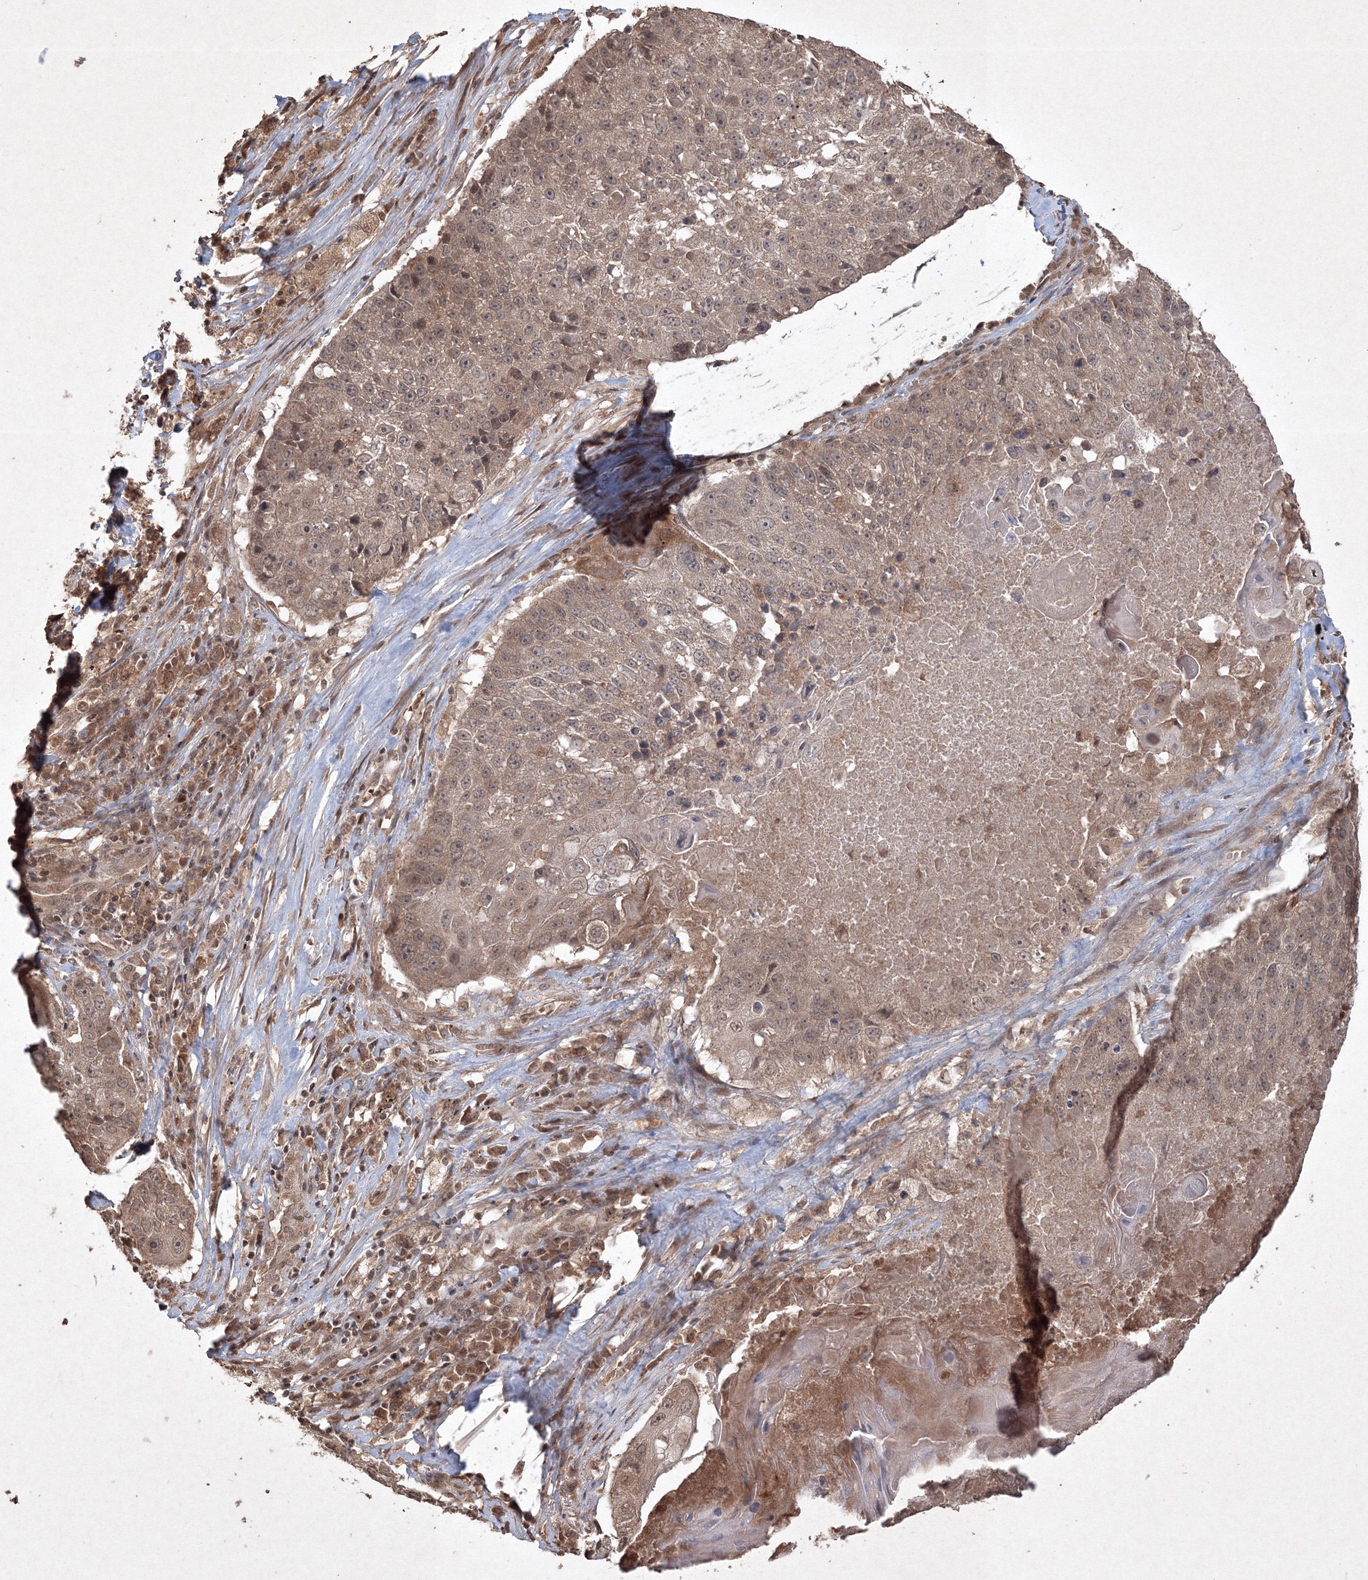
{"staining": {"intensity": "weak", "quantity": ">75%", "location": "cytoplasmic/membranous"}, "tissue": "lung cancer", "cell_type": "Tumor cells", "image_type": "cancer", "snomed": [{"axis": "morphology", "description": "Squamous cell carcinoma, NOS"}, {"axis": "topography", "description": "Lung"}], "caption": "A photomicrograph of human lung squamous cell carcinoma stained for a protein displays weak cytoplasmic/membranous brown staining in tumor cells. (DAB (3,3'-diaminobenzidine) = brown stain, brightfield microscopy at high magnification).", "gene": "PELI3", "patient": {"sex": "male", "age": 61}}